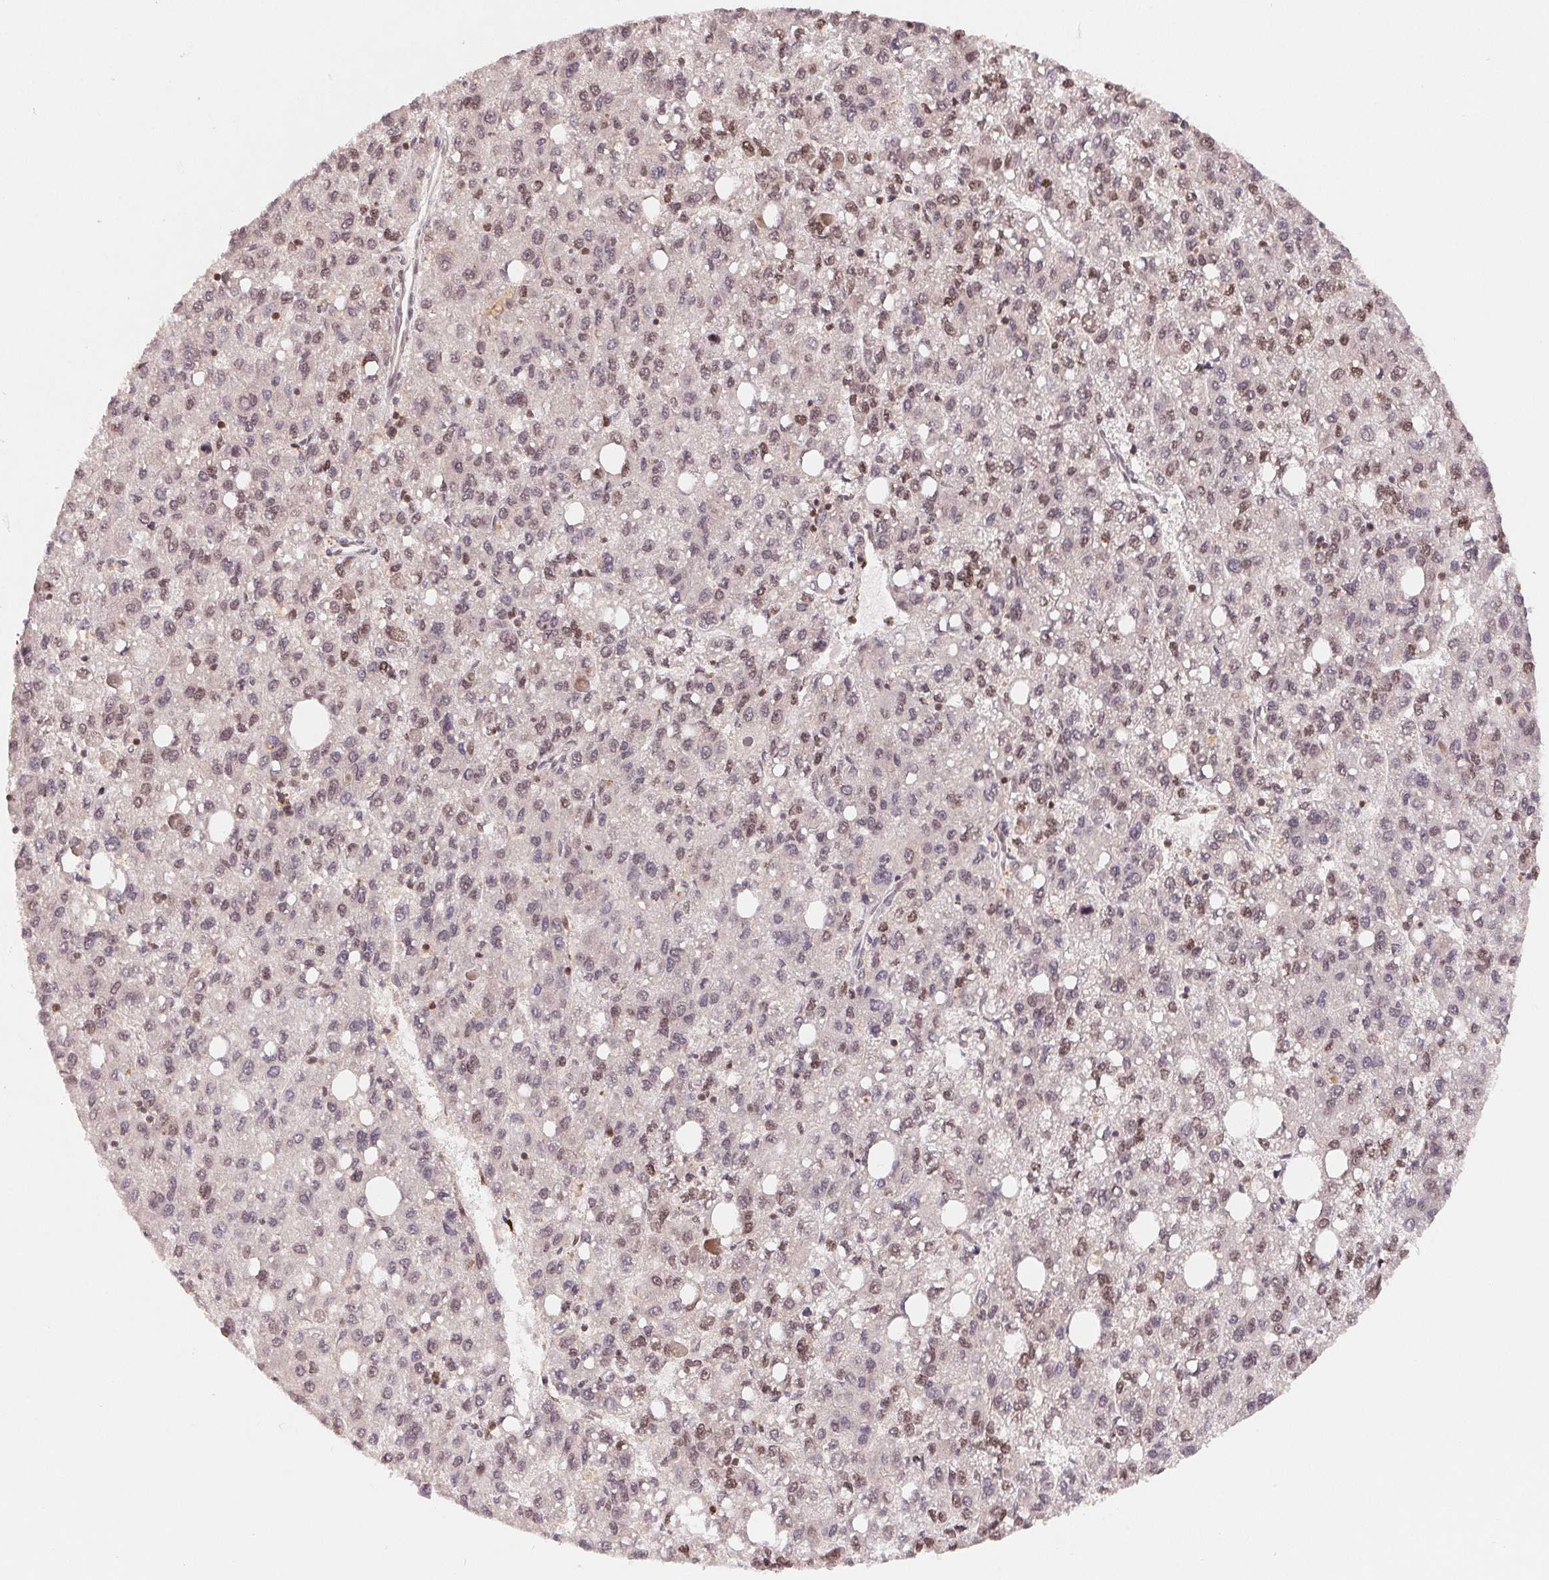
{"staining": {"intensity": "weak", "quantity": "25%-75%", "location": "nuclear"}, "tissue": "liver cancer", "cell_type": "Tumor cells", "image_type": "cancer", "snomed": [{"axis": "morphology", "description": "Carcinoma, Hepatocellular, NOS"}, {"axis": "topography", "description": "Liver"}], "caption": "The micrograph exhibits a brown stain indicating the presence of a protein in the nuclear of tumor cells in liver cancer.", "gene": "HMGN3", "patient": {"sex": "female", "age": 82}}